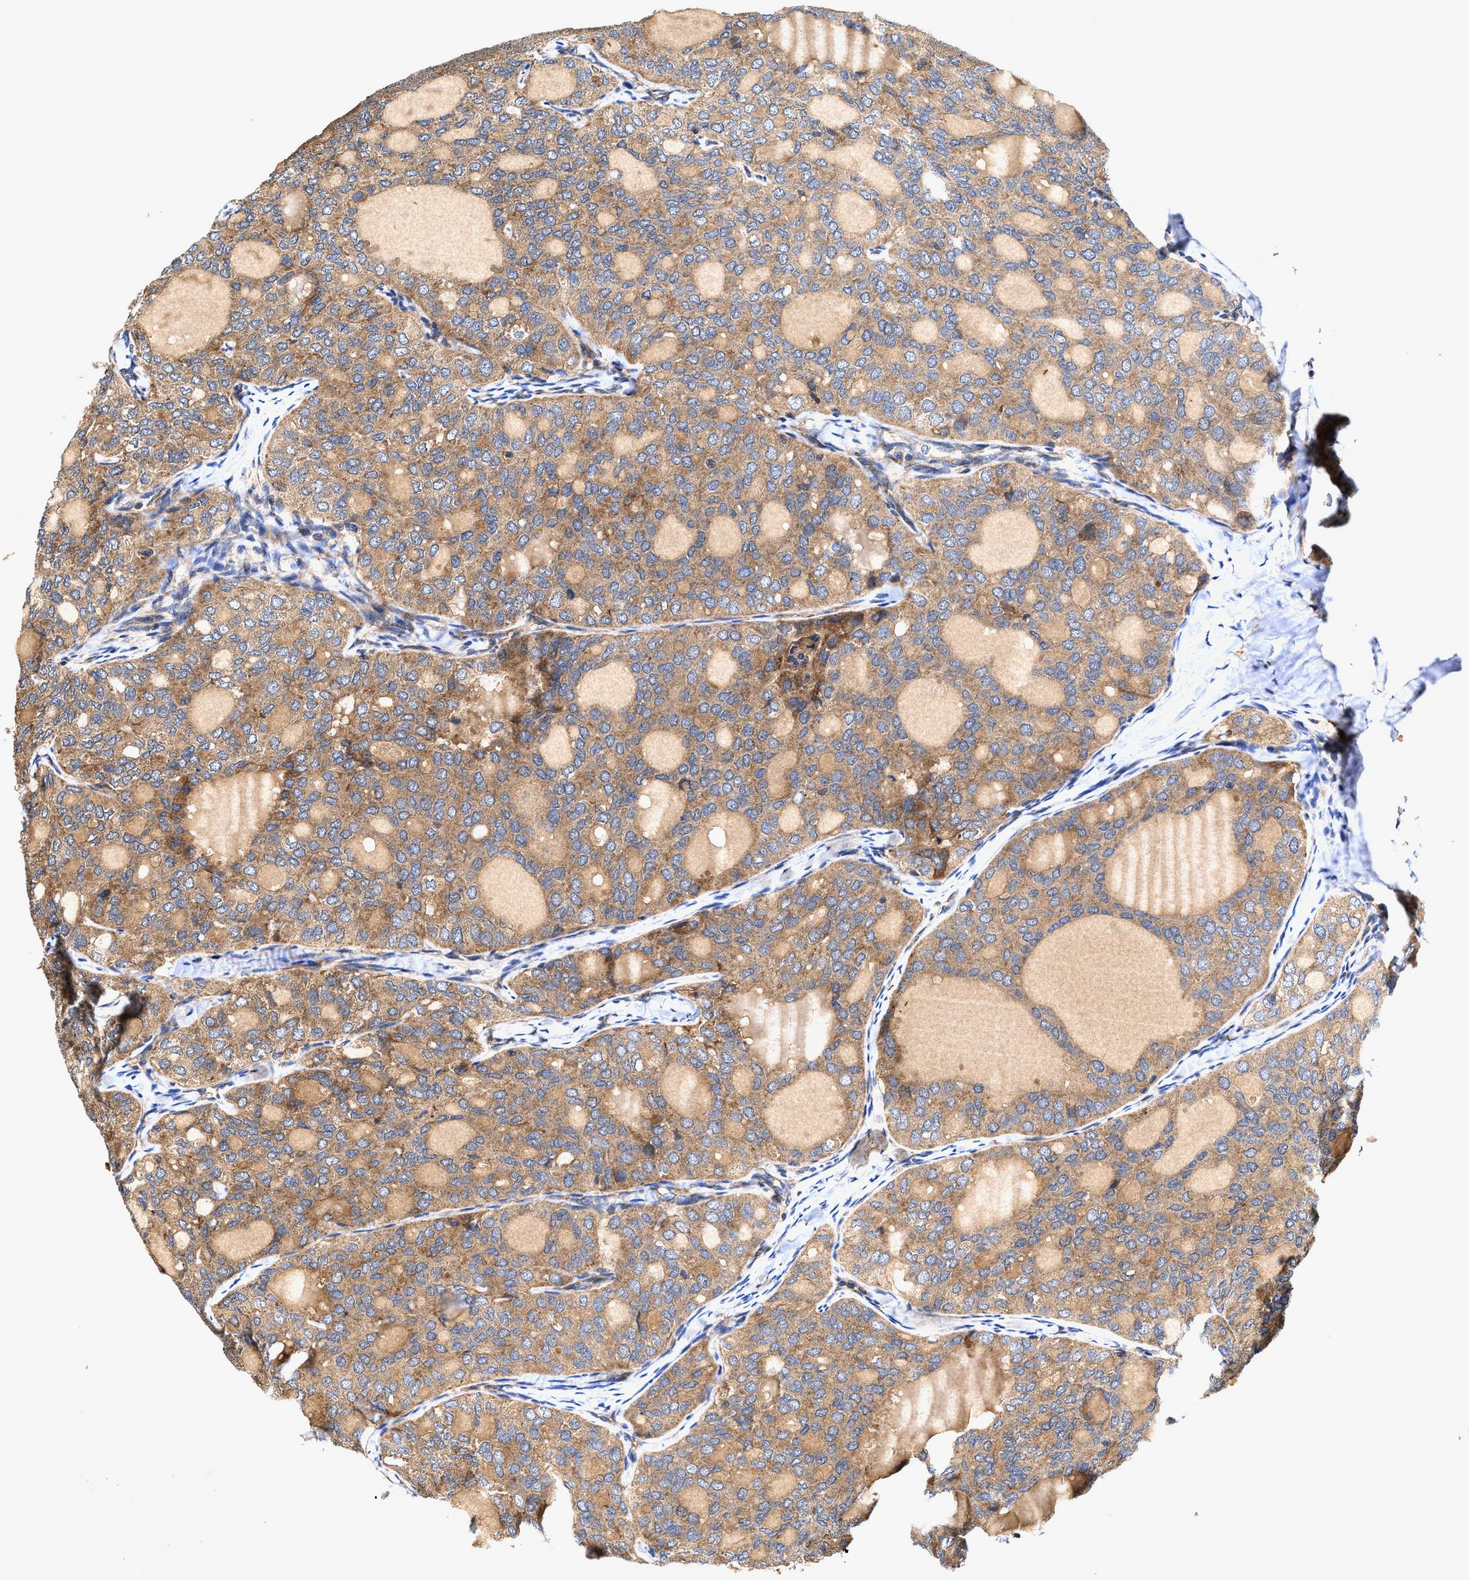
{"staining": {"intensity": "moderate", "quantity": ">75%", "location": "cytoplasmic/membranous"}, "tissue": "thyroid cancer", "cell_type": "Tumor cells", "image_type": "cancer", "snomed": [{"axis": "morphology", "description": "Follicular adenoma carcinoma, NOS"}, {"axis": "topography", "description": "Thyroid gland"}], "caption": "This image exhibits immunohistochemistry staining of human thyroid follicular adenoma carcinoma, with medium moderate cytoplasmic/membranous positivity in approximately >75% of tumor cells.", "gene": "EFNA4", "patient": {"sex": "male", "age": 75}}